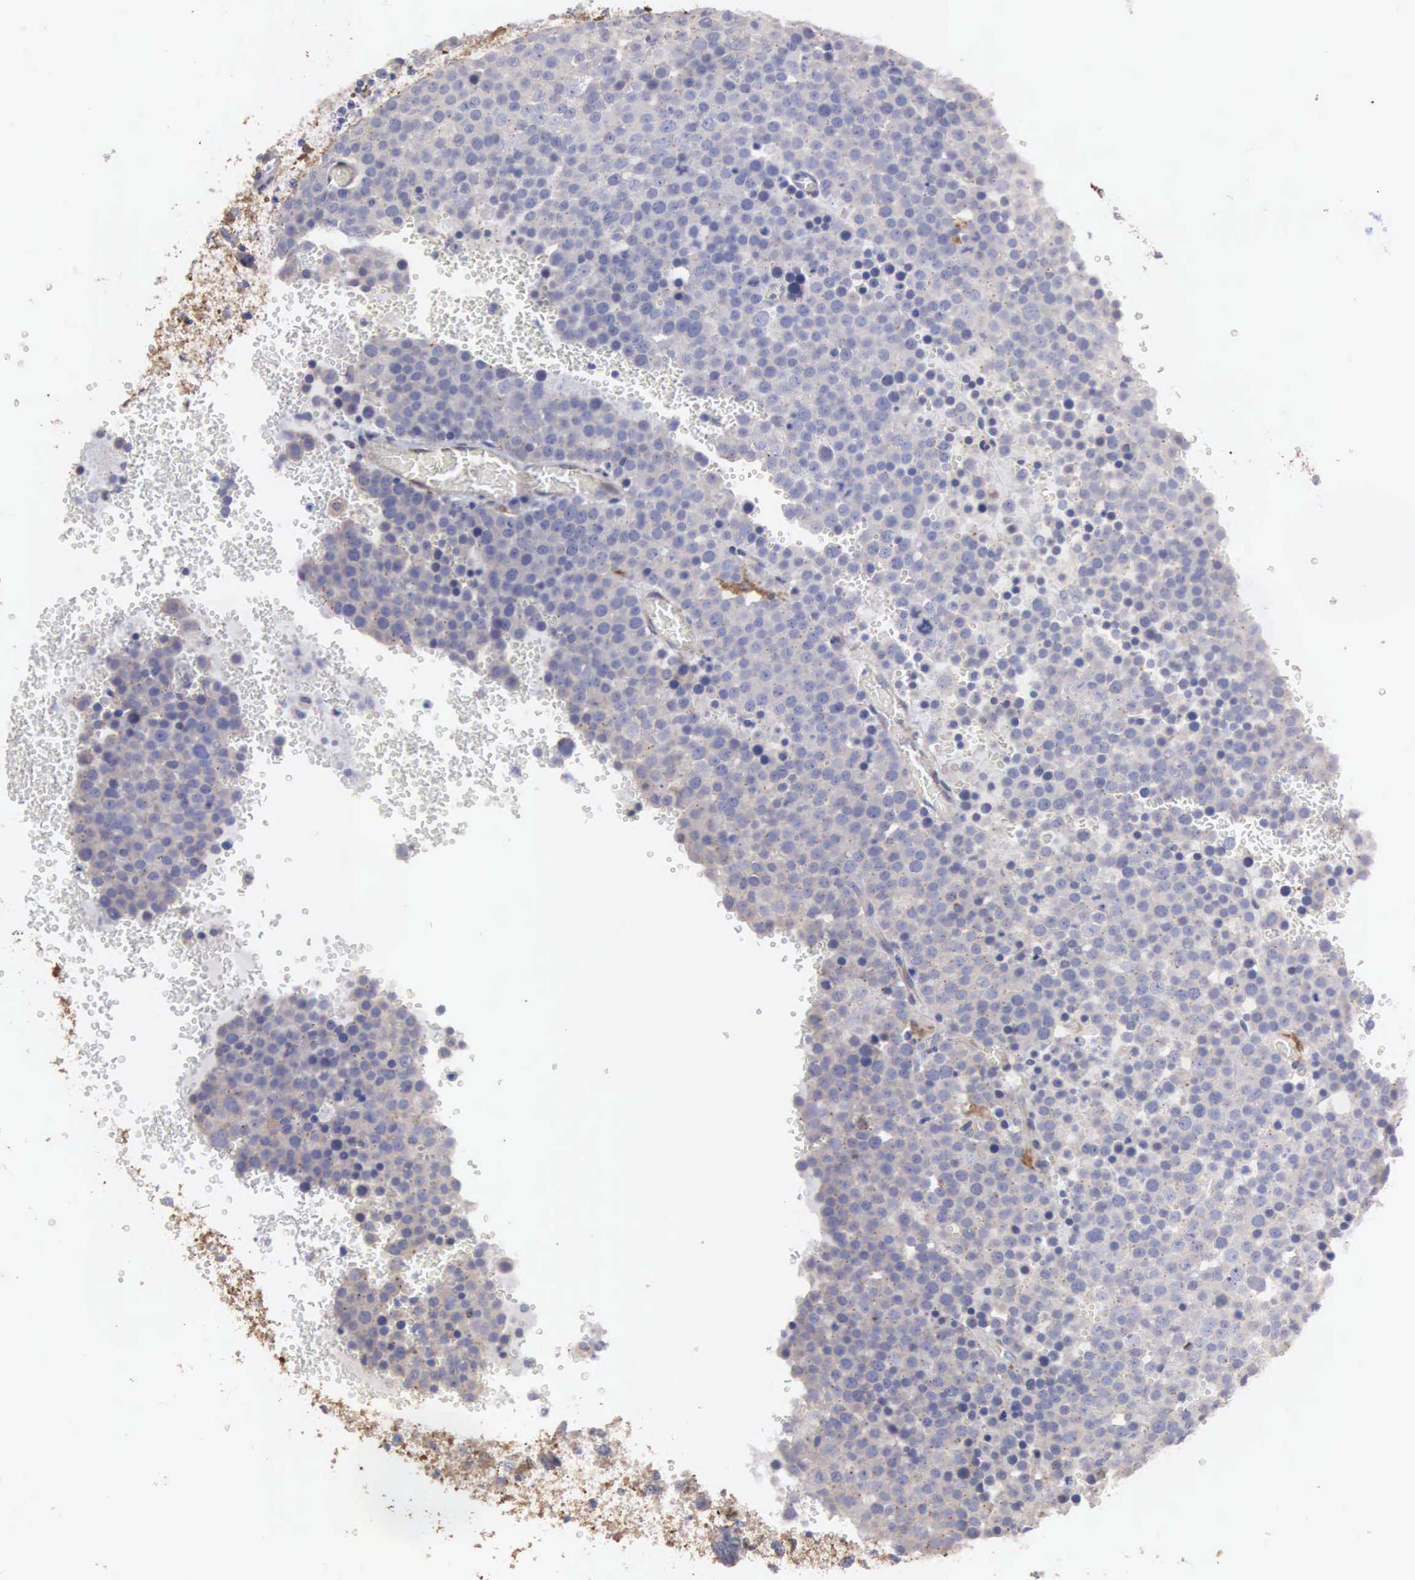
{"staining": {"intensity": "negative", "quantity": "none", "location": "none"}, "tissue": "testis cancer", "cell_type": "Tumor cells", "image_type": "cancer", "snomed": [{"axis": "morphology", "description": "Seminoma, NOS"}, {"axis": "topography", "description": "Testis"}], "caption": "Human testis cancer stained for a protein using IHC reveals no positivity in tumor cells.", "gene": "LIN52", "patient": {"sex": "male", "age": 71}}